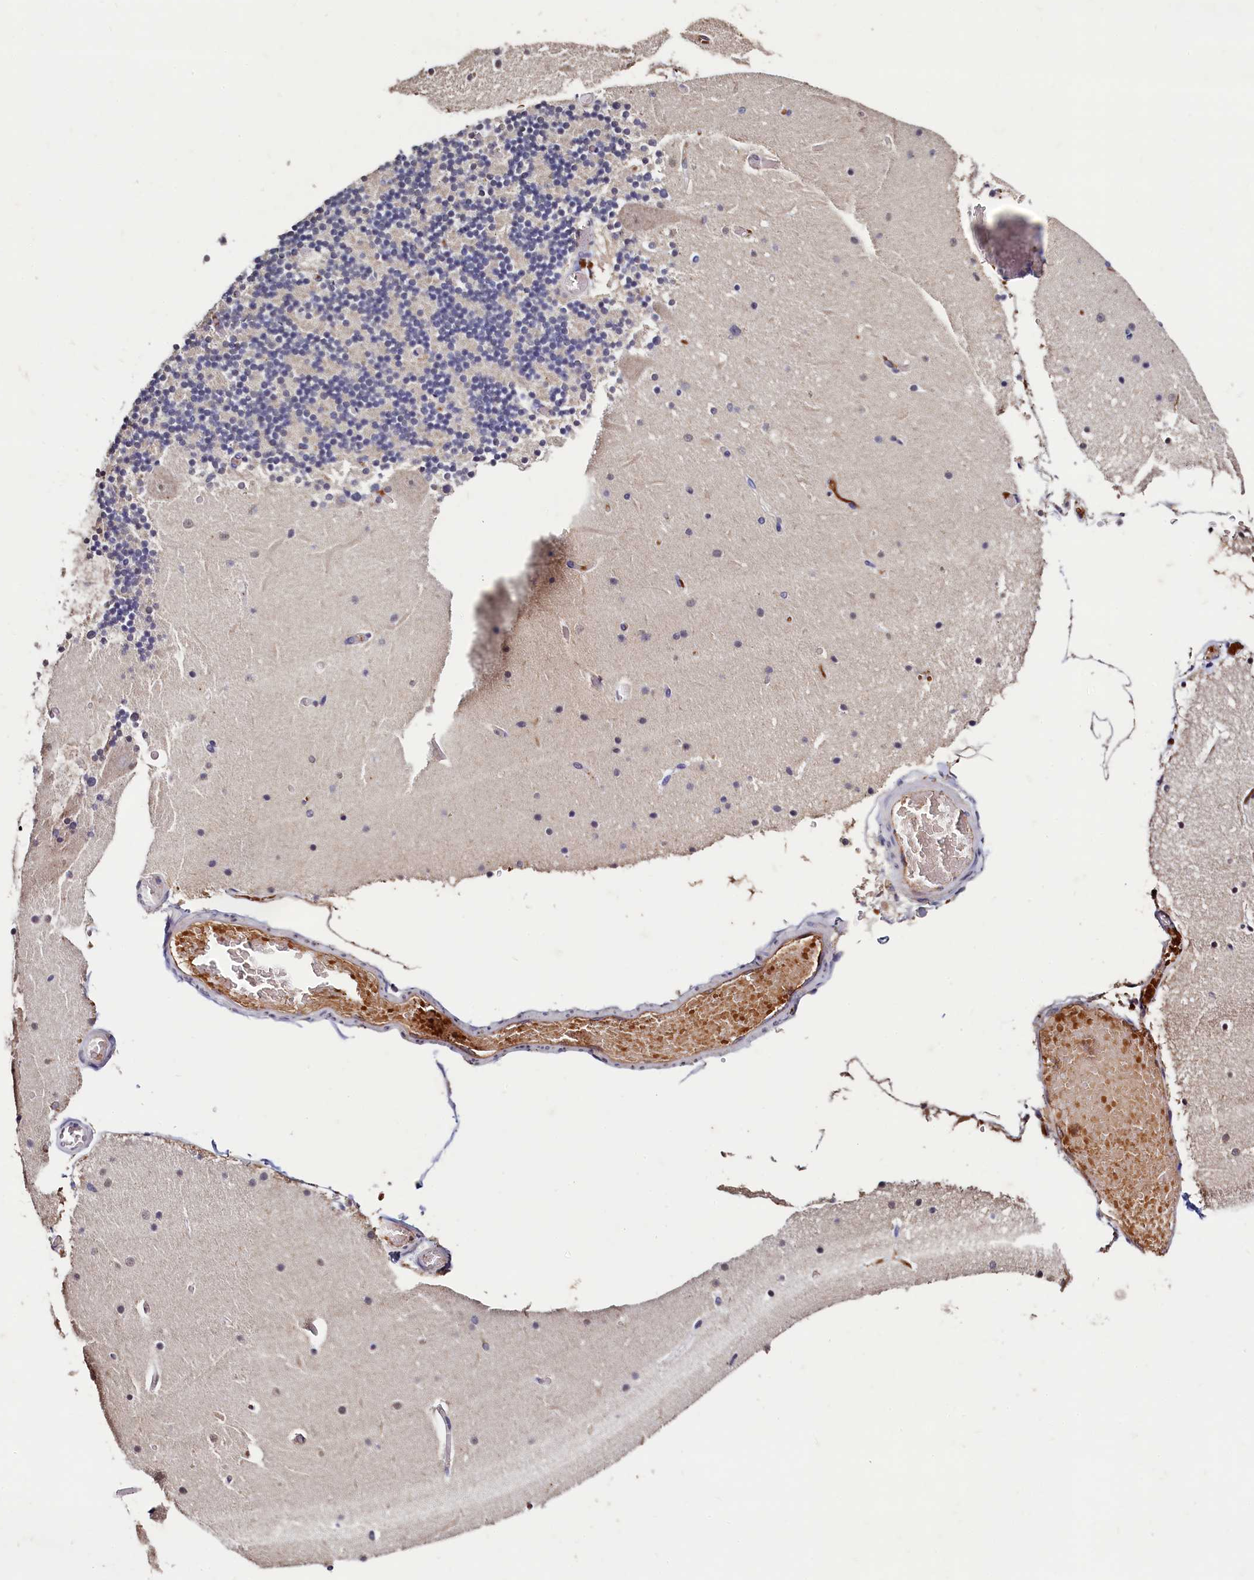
{"staining": {"intensity": "negative", "quantity": "none", "location": "none"}, "tissue": "cerebellum", "cell_type": "Cells in granular layer", "image_type": "normal", "snomed": [{"axis": "morphology", "description": "Normal tissue, NOS"}, {"axis": "topography", "description": "Cerebellum"}], "caption": "The histopathology image demonstrates no staining of cells in granular layer in unremarkable cerebellum.", "gene": "CSTPP1", "patient": {"sex": "female", "age": 28}}